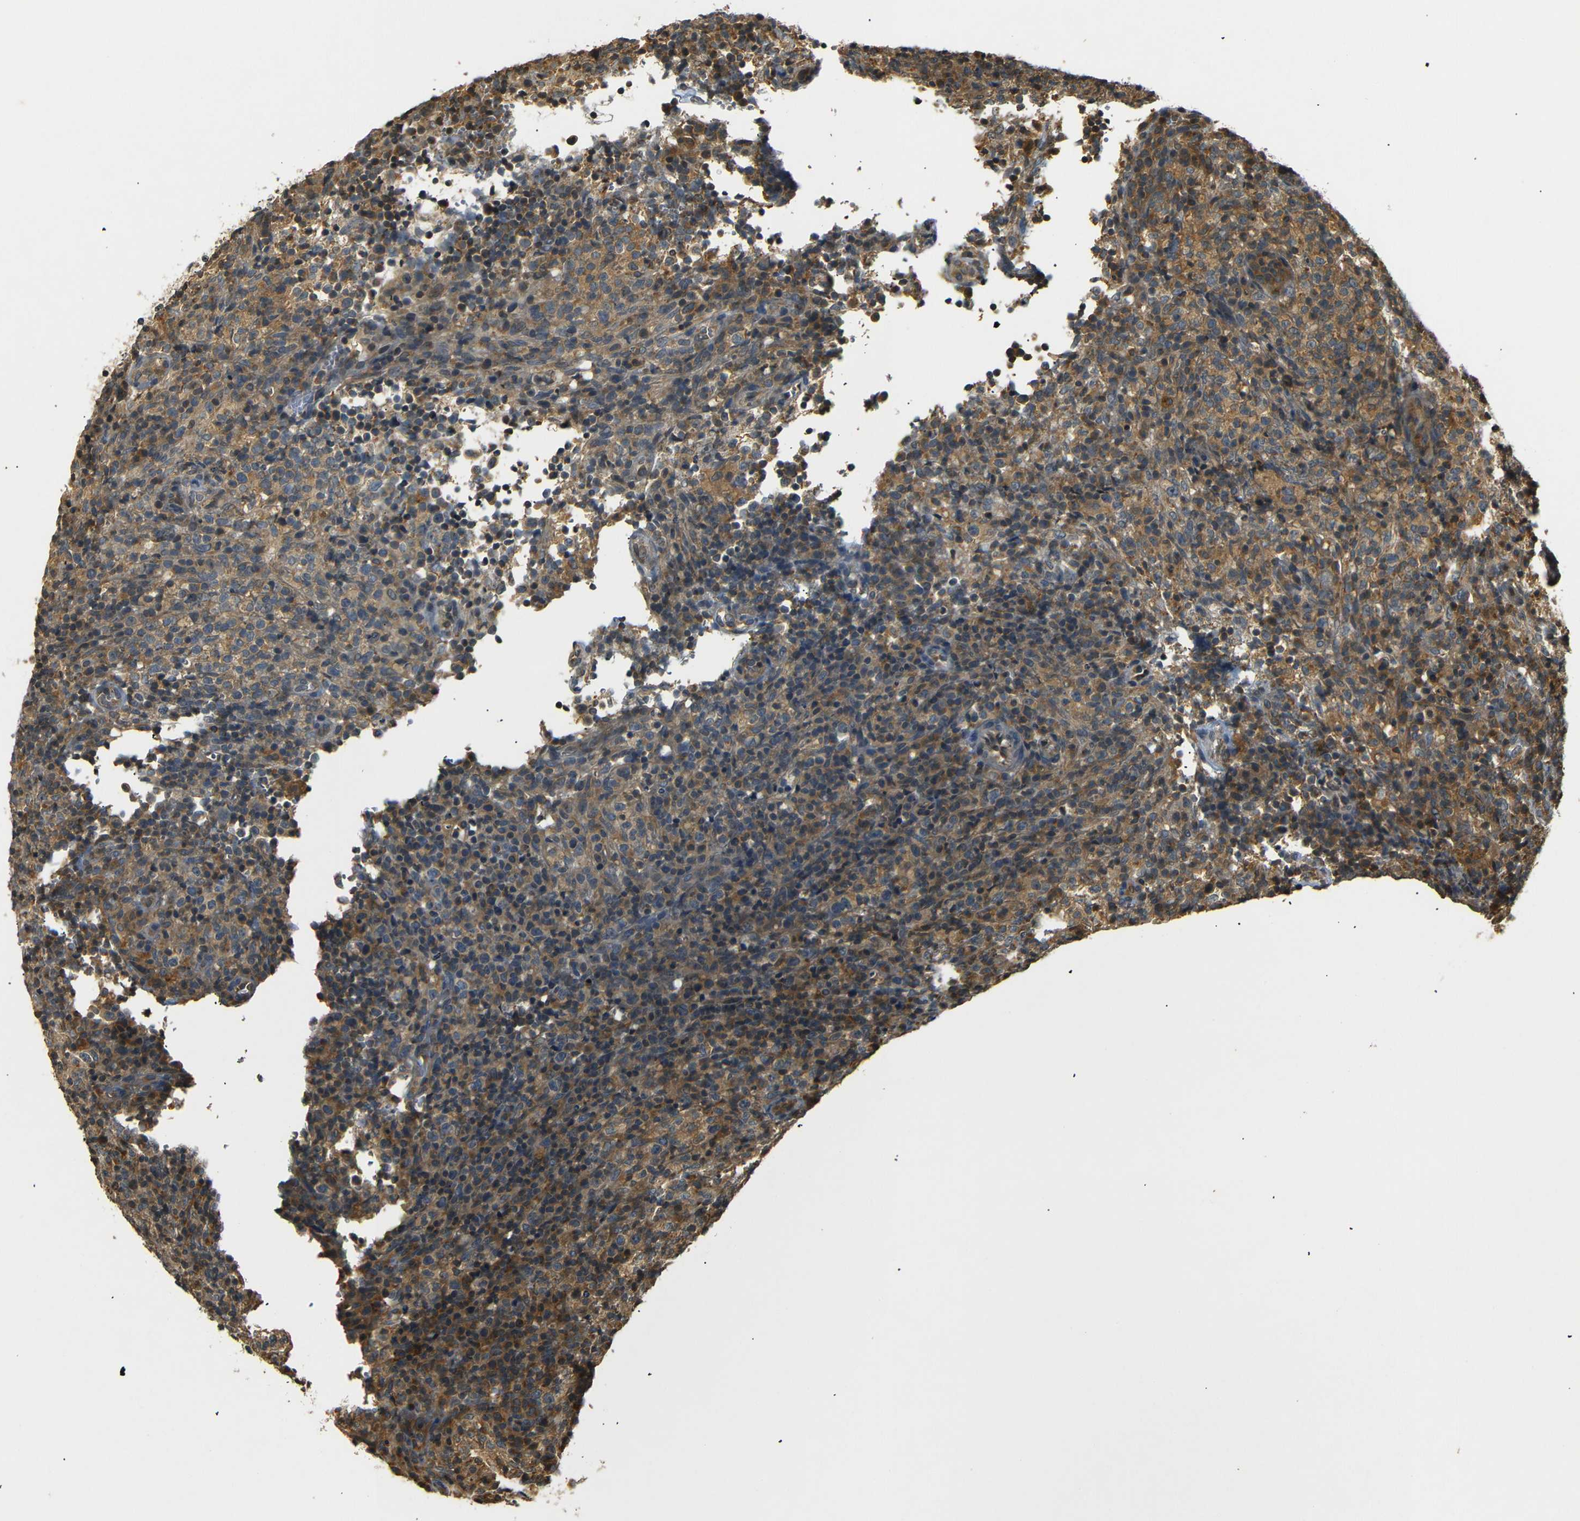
{"staining": {"intensity": "moderate", "quantity": ">75%", "location": "cytoplasmic/membranous"}, "tissue": "lymphoma", "cell_type": "Tumor cells", "image_type": "cancer", "snomed": [{"axis": "morphology", "description": "Malignant lymphoma, non-Hodgkin's type, High grade"}, {"axis": "topography", "description": "Lymph node"}], "caption": "Immunohistochemistry (IHC) image of neoplastic tissue: human malignant lymphoma, non-Hodgkin's type (high-grade) stained using IHC displays medium levels of moderate protein expression localized specifically in the cytoplasmic/membranous of tumor cells, appearing as a cytoplasmic/membranous brown color.", "gene": "TANK", "patient": {"sex": "female", "age": 76}}